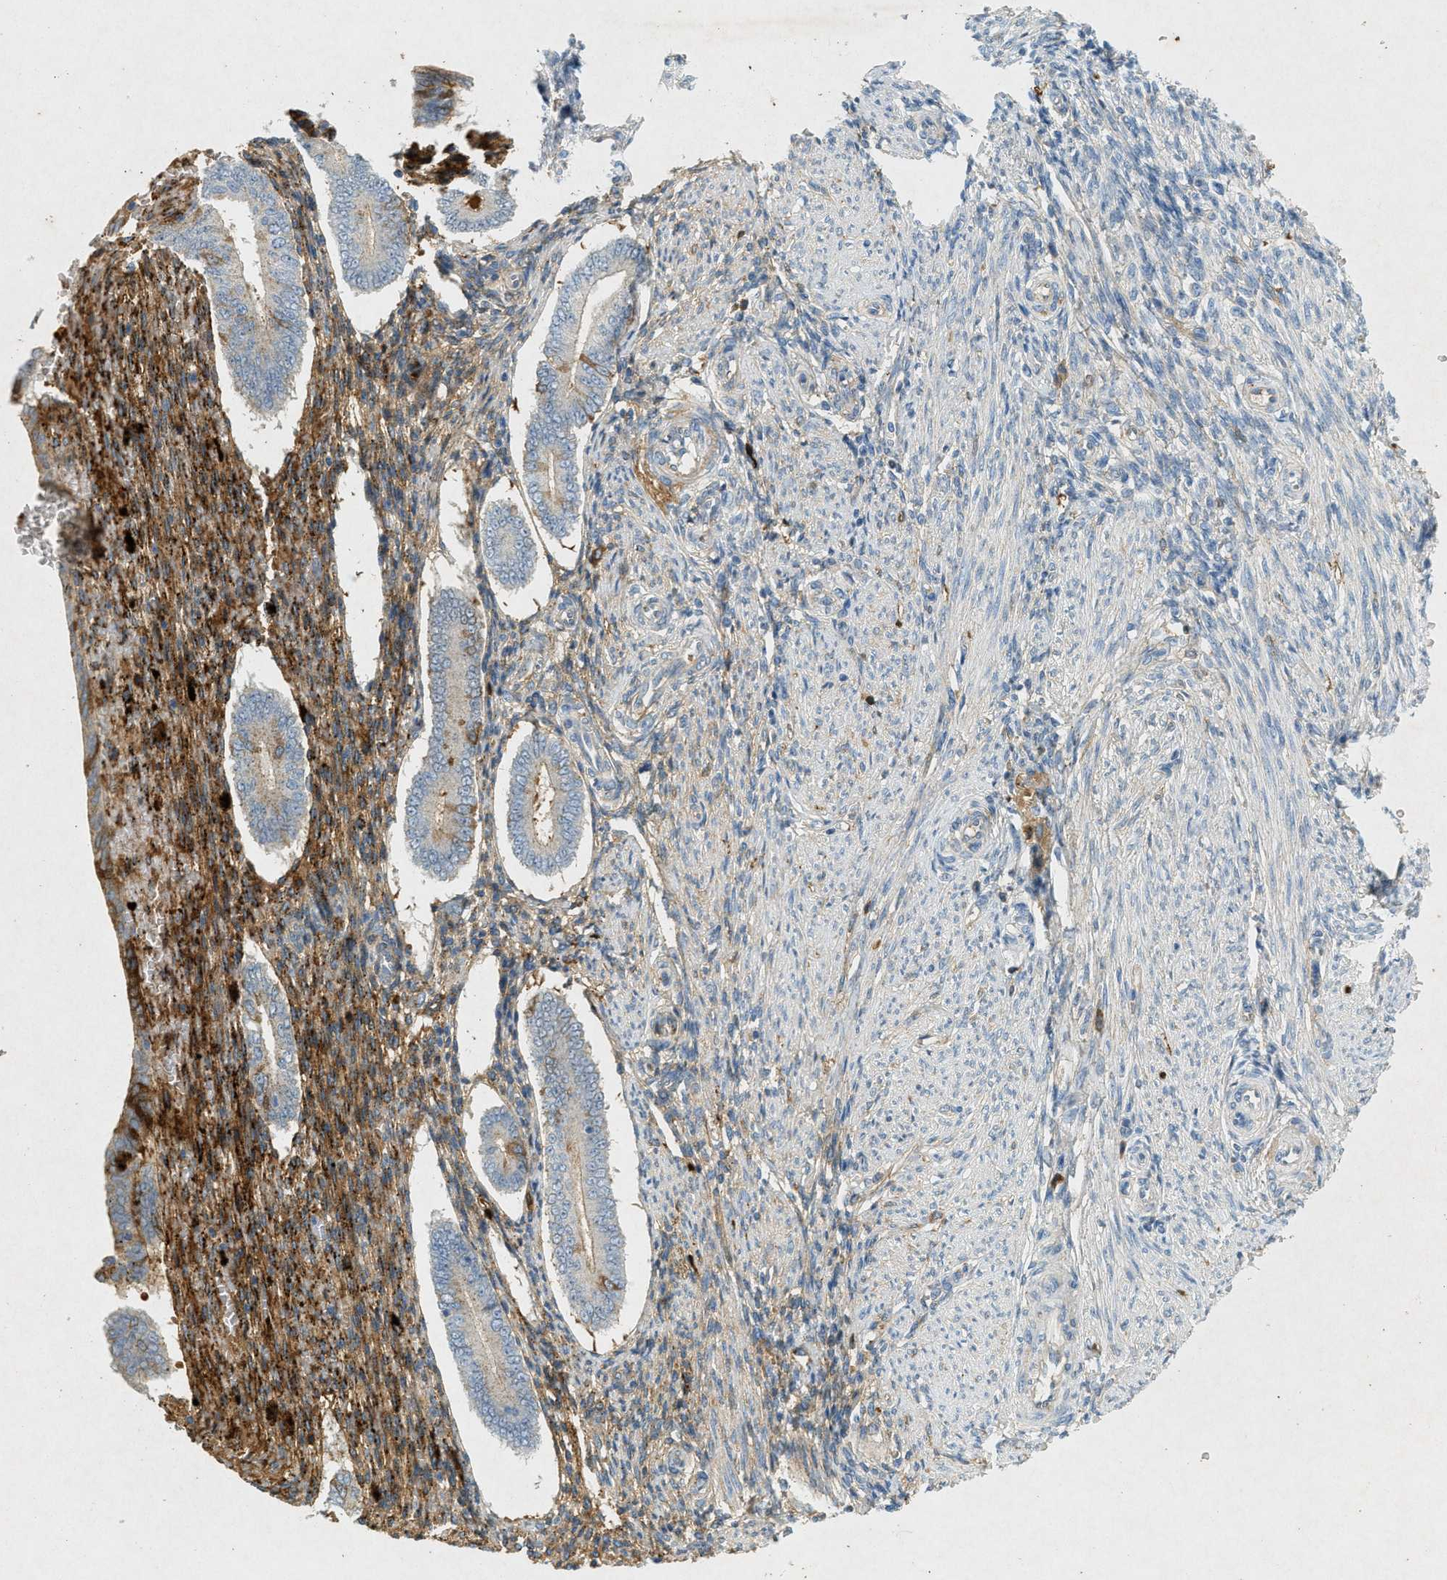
{"staining": {"intensity": "moderate", "quantity": ">75%", "location": "cytoplasmic/membranous"}, "tissue": "endometrium", "cell_type": "Cells in endometrial stroma", "image_type": "normal", "snomed": [{"axis": "morphology", "description": "Normal tissue, NOS"}, {"axis": "topography", "description": "Endometrium"}], "caption": "DAB immunohistochemical staining of normal human endometrium demonstrates moderate cytoplasmic/membranous protein positivity in about >75% of cells in endometrial stroma. The protein of interest is shown in brown color, while the nuclei are stained blue.", "gene": "F2", "patient": {"sex": "female", "age": 42}}